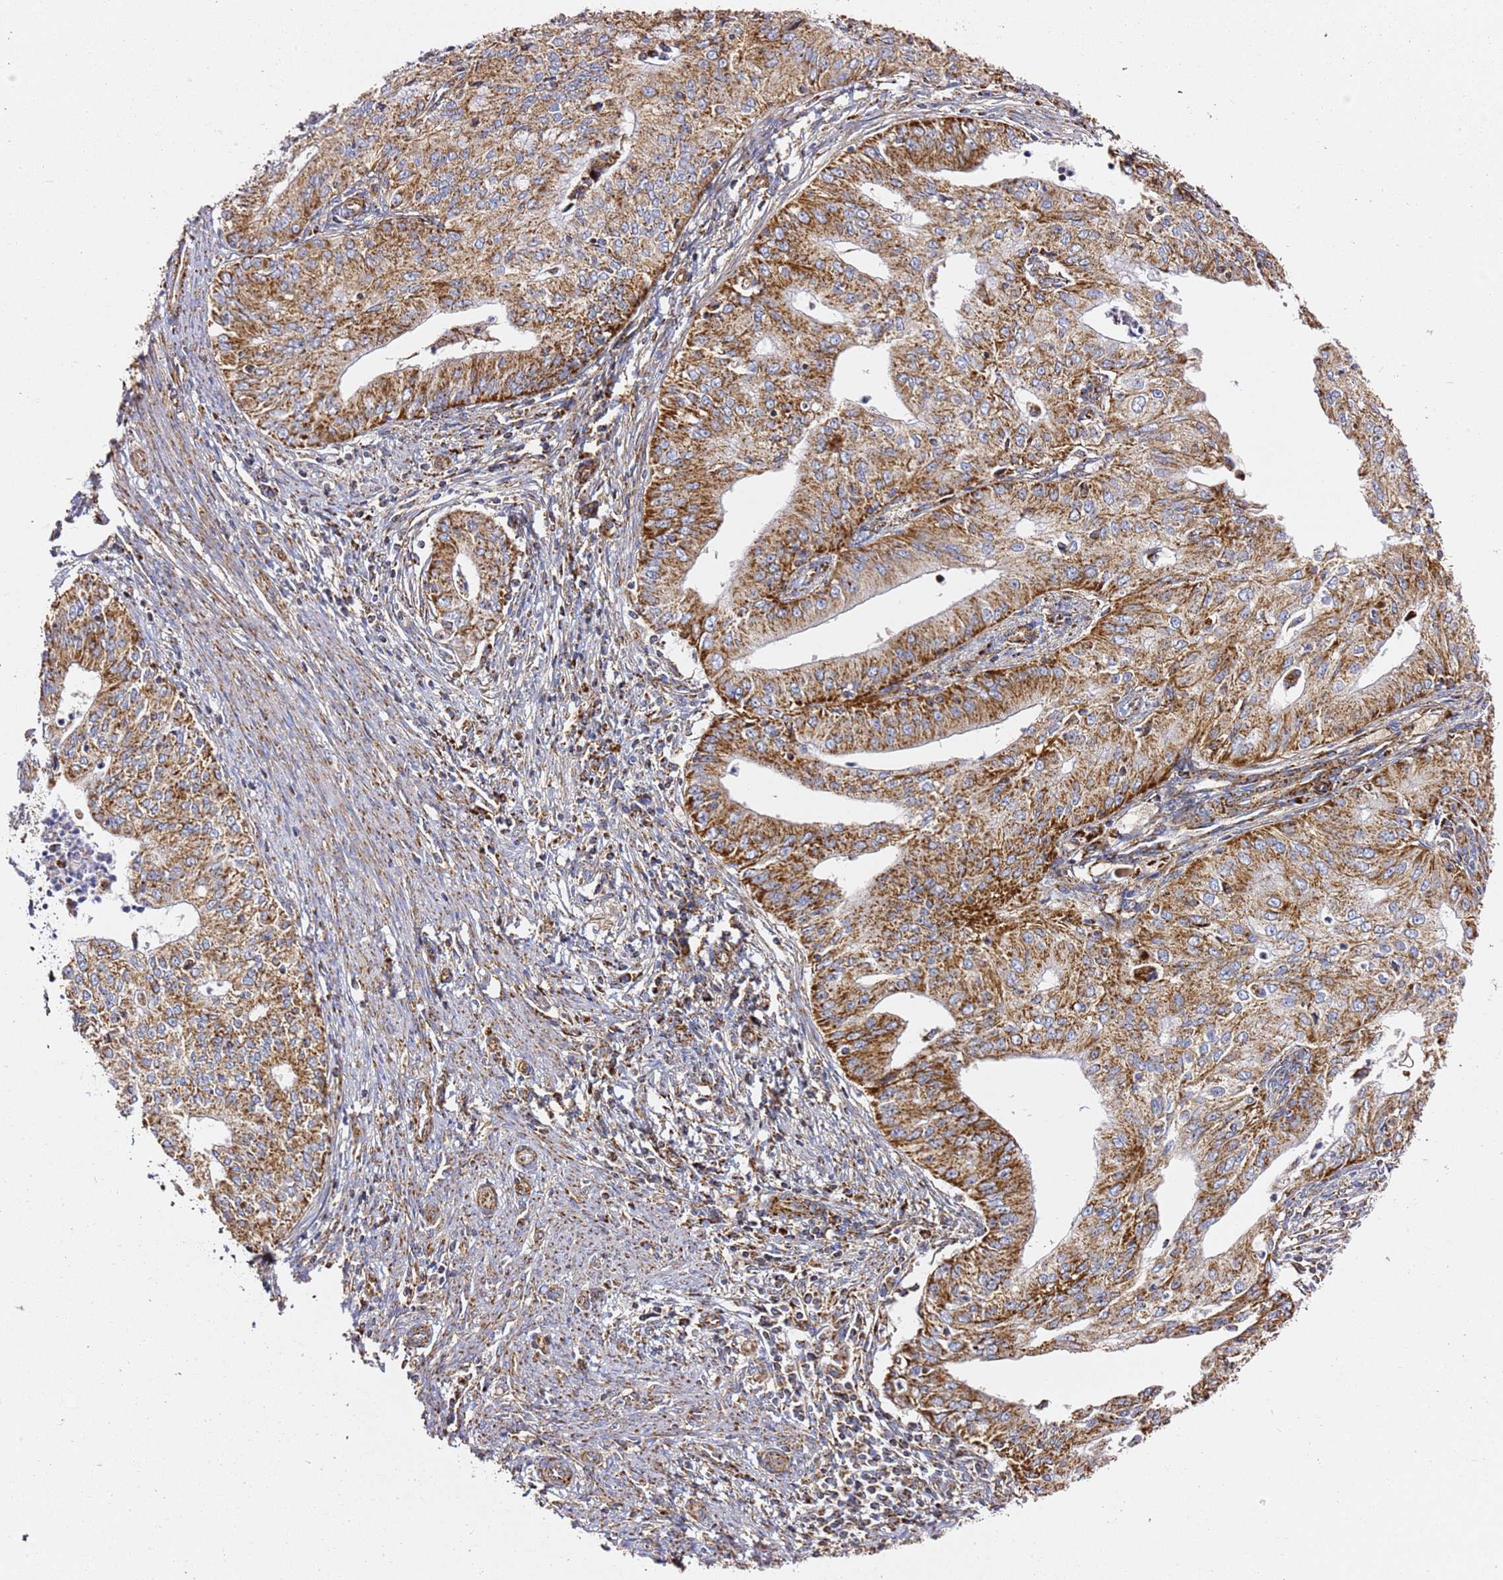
{"staining": {"intensity": "moderate", "quantity": ">75%", "location": "cytoplasmic/membranous"}, "tissue": "endometrial cancer", "cell_type": "Tumor cells", "image_type": "cancer", "snomed": [{"axis": "morphology", "description": "Adenocarcinoma, NOS"}, {"axis": "topography", "description": "Endometrium"}], "caption": "Adenocarcinoma (endometrial) was stained to show a protein in brown. There is medium levels of moderate cytoplasmic/membranous positivity in approximately >75% of tumor cells.", "gene": "NDUFA3", "patient": {"sex": "female", "age": 50}}